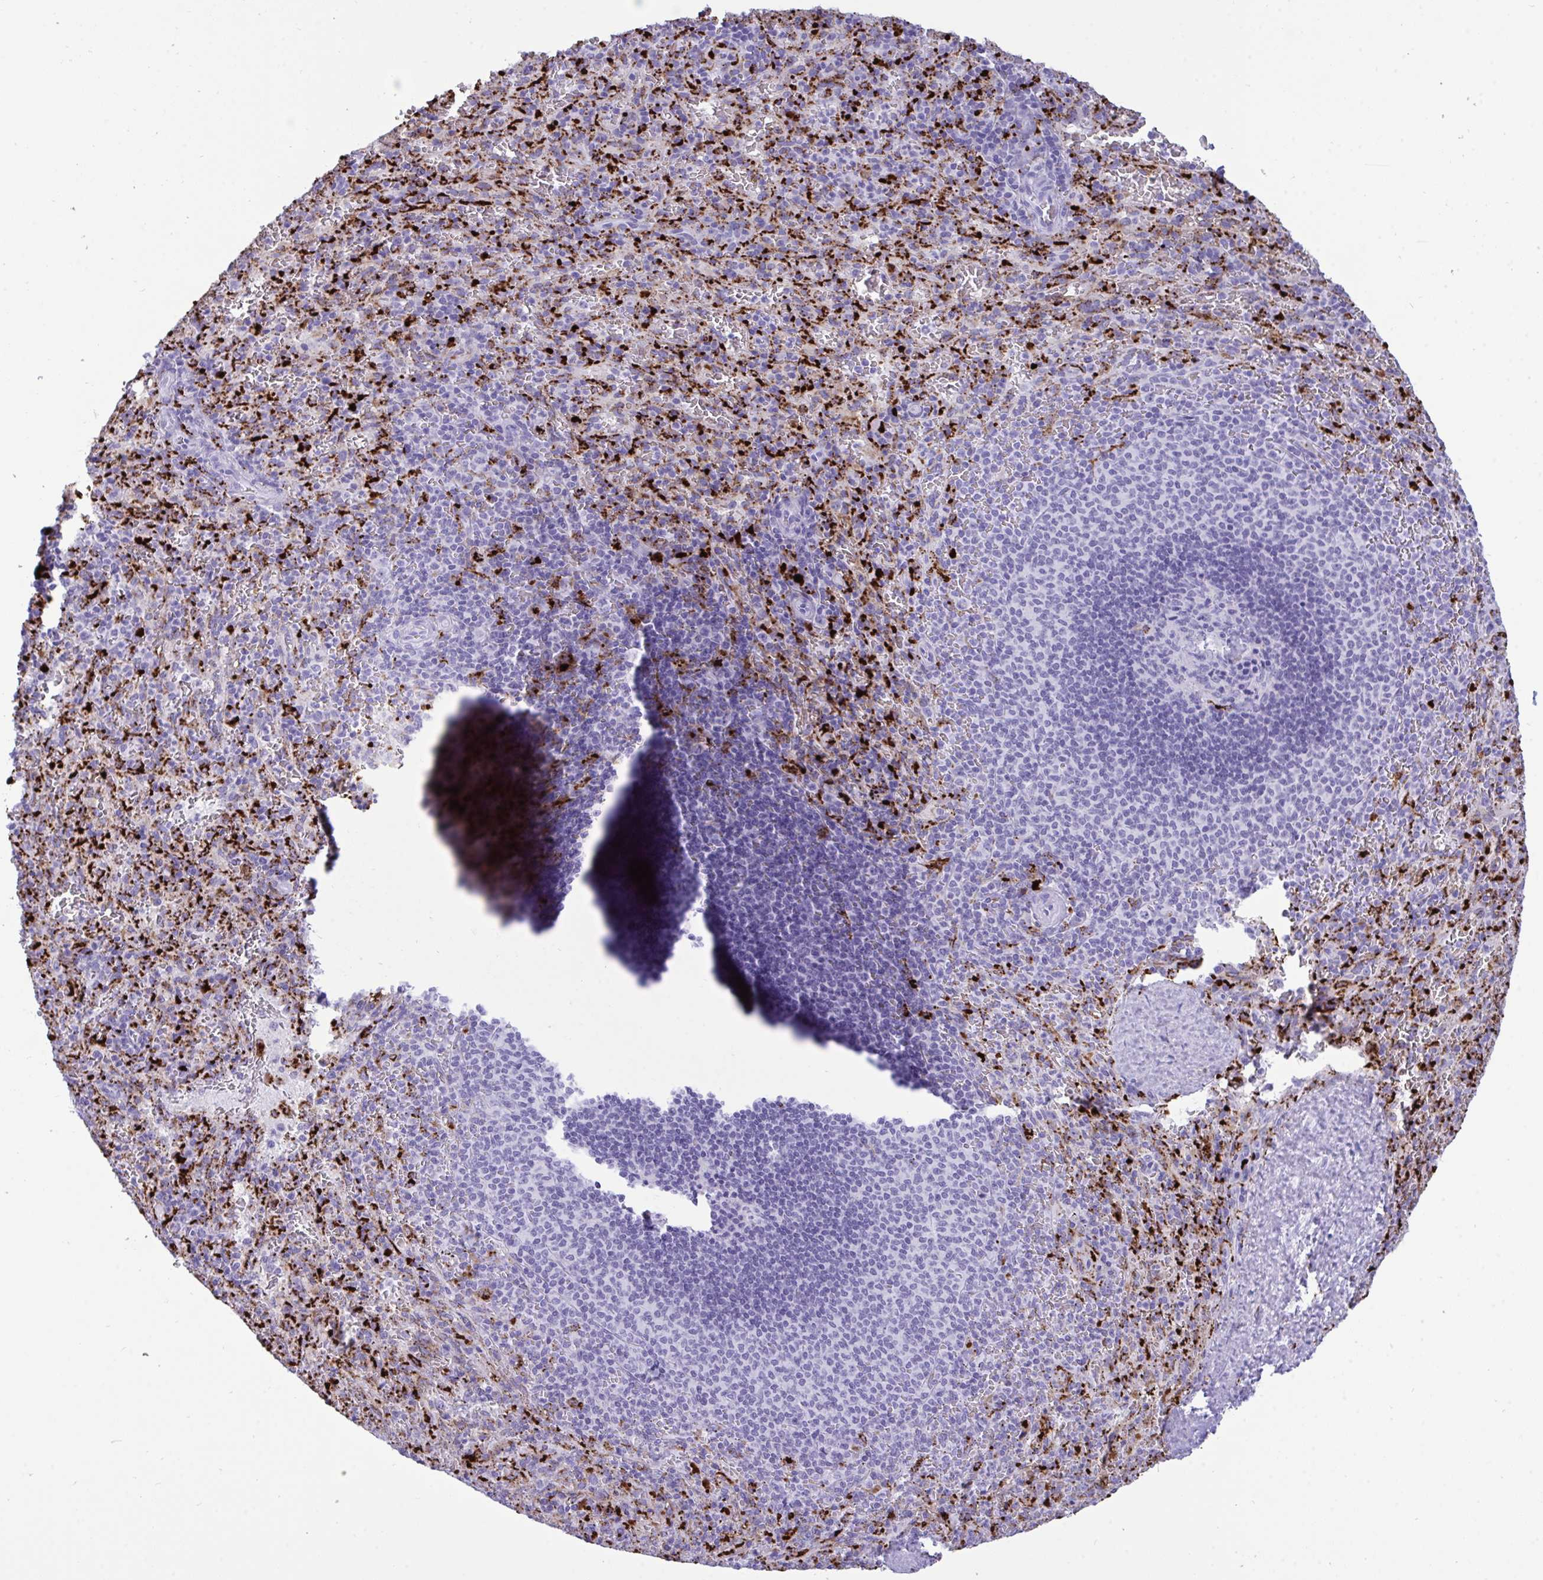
{"staining": {"intensity": "strong", "quantity": "25%-75%", "location": "cytoplasmic/membranous"}, "tissue": "spleen", "cell_type": "Cells in red pulp", "image_type": "normal", "snomed": [{"axis": "morphology", "description": "Normal tissue, NOS"}, {"axis": "topography", "description": "Spleen"}], "caption": "IHC micrograph of benign spleen: spleen stained using IHC exhibits high levels of strong protein expression localized specifically in the cytoplasmic/membranous of cells in red pulp, appearing as a cytoplasmic/membranous brown color.", "gene": "CPVL", "patient": {"sex": "male", "age": 57}}